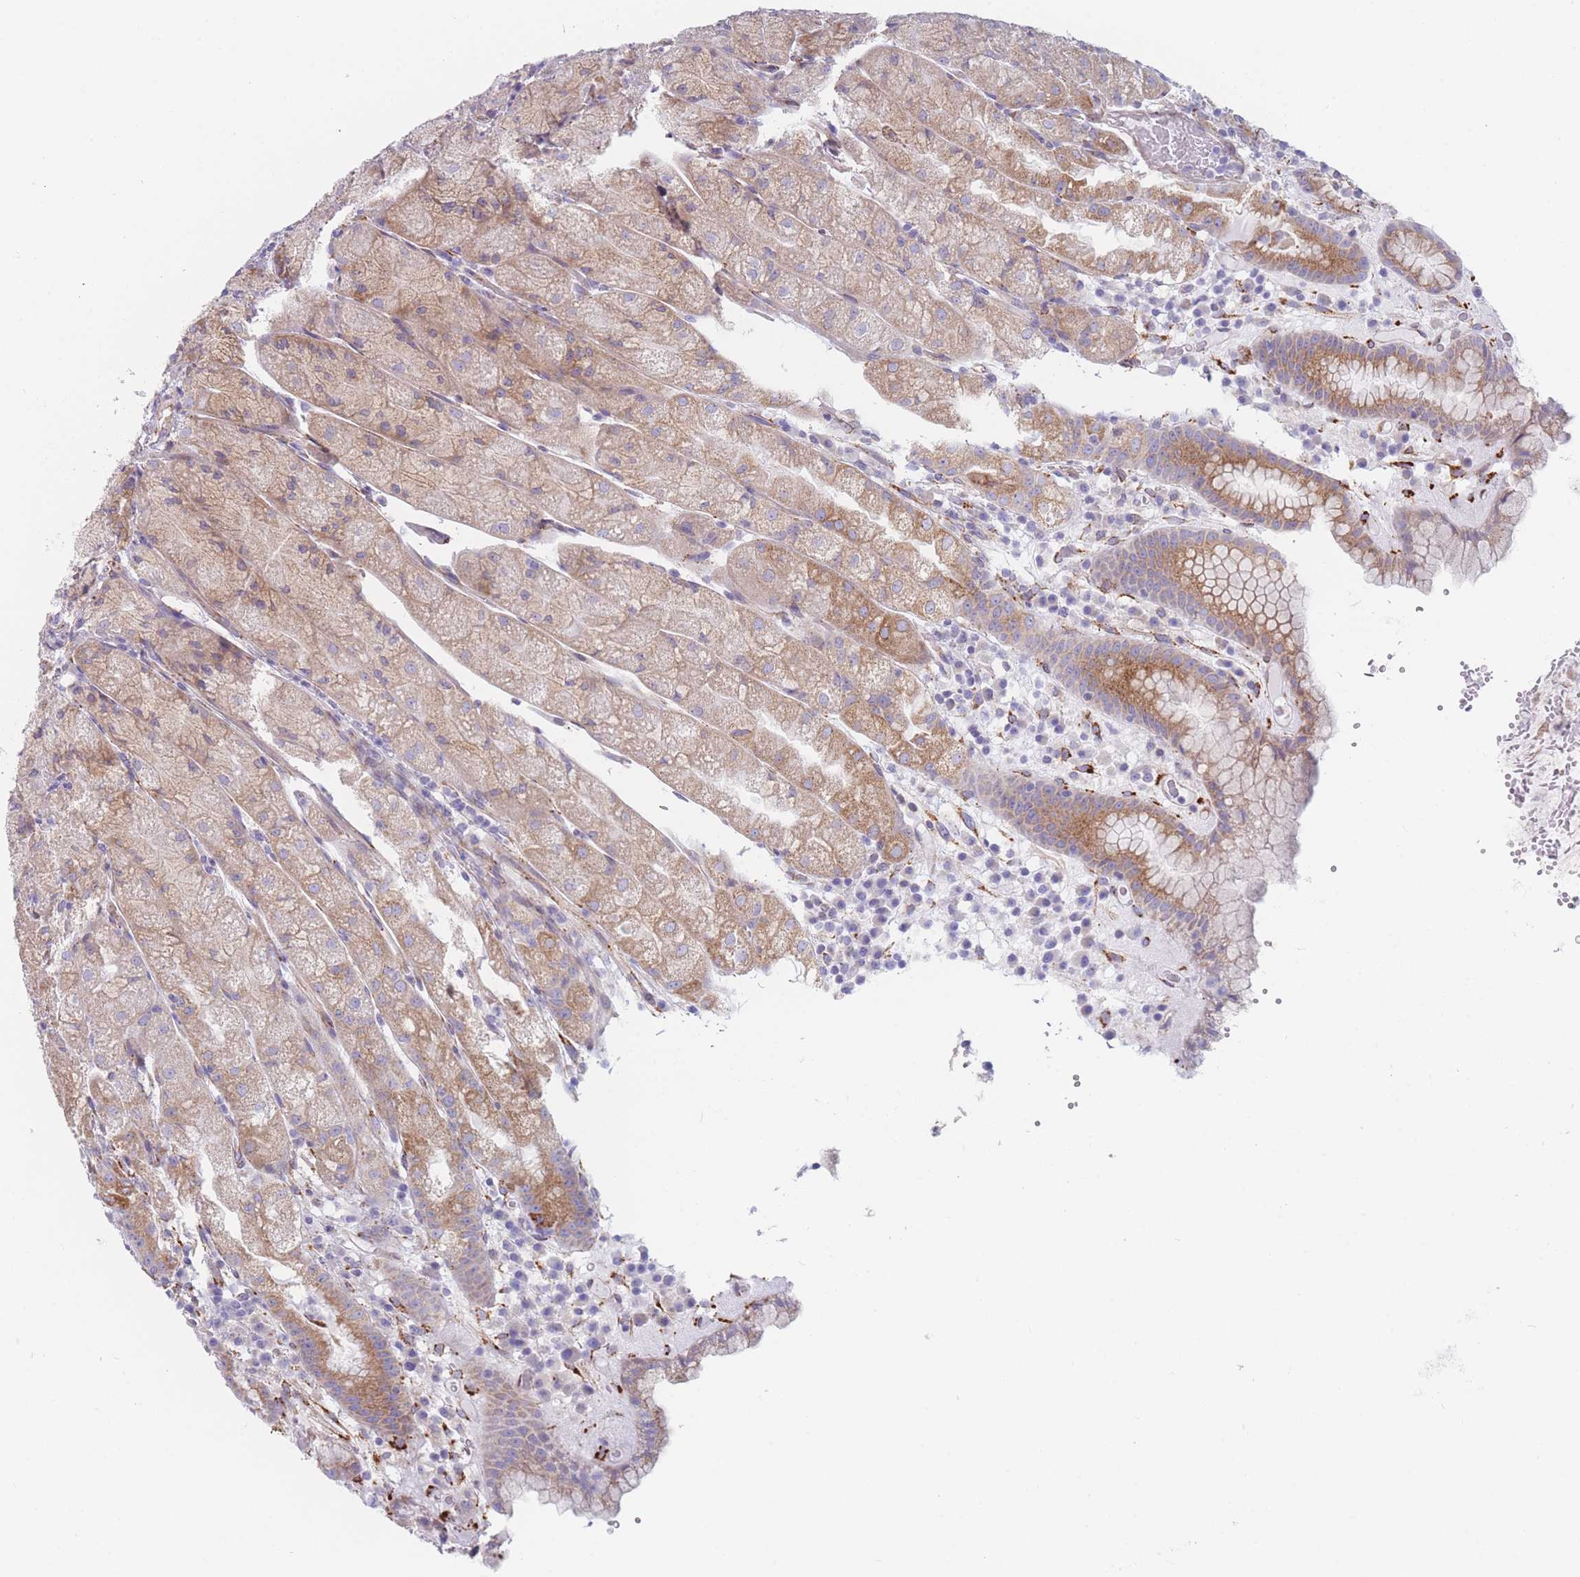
{"staining": {"intensity": "moderate", "quantity": ">75%", "location": "cytoplasmic/membranous"}, "tissue": "stomach", "cell_type": "Glandular cells", "image_type": "normal", "snomed": [{"axis": "morphology", "description": "Normal tissue, NOS"}, {"axis": "topography", "description": "Stomach, upper"}], "caption": "Immunohistochemical staining of benign stomach exhibits moderate cytoplasmic/membranous protein expression in about >75% of glandular cells. (DAB IHC with brightfield microscopy, high magnification).", "gene": "AK9", "patient": {"sex": "male", "age": 52}}